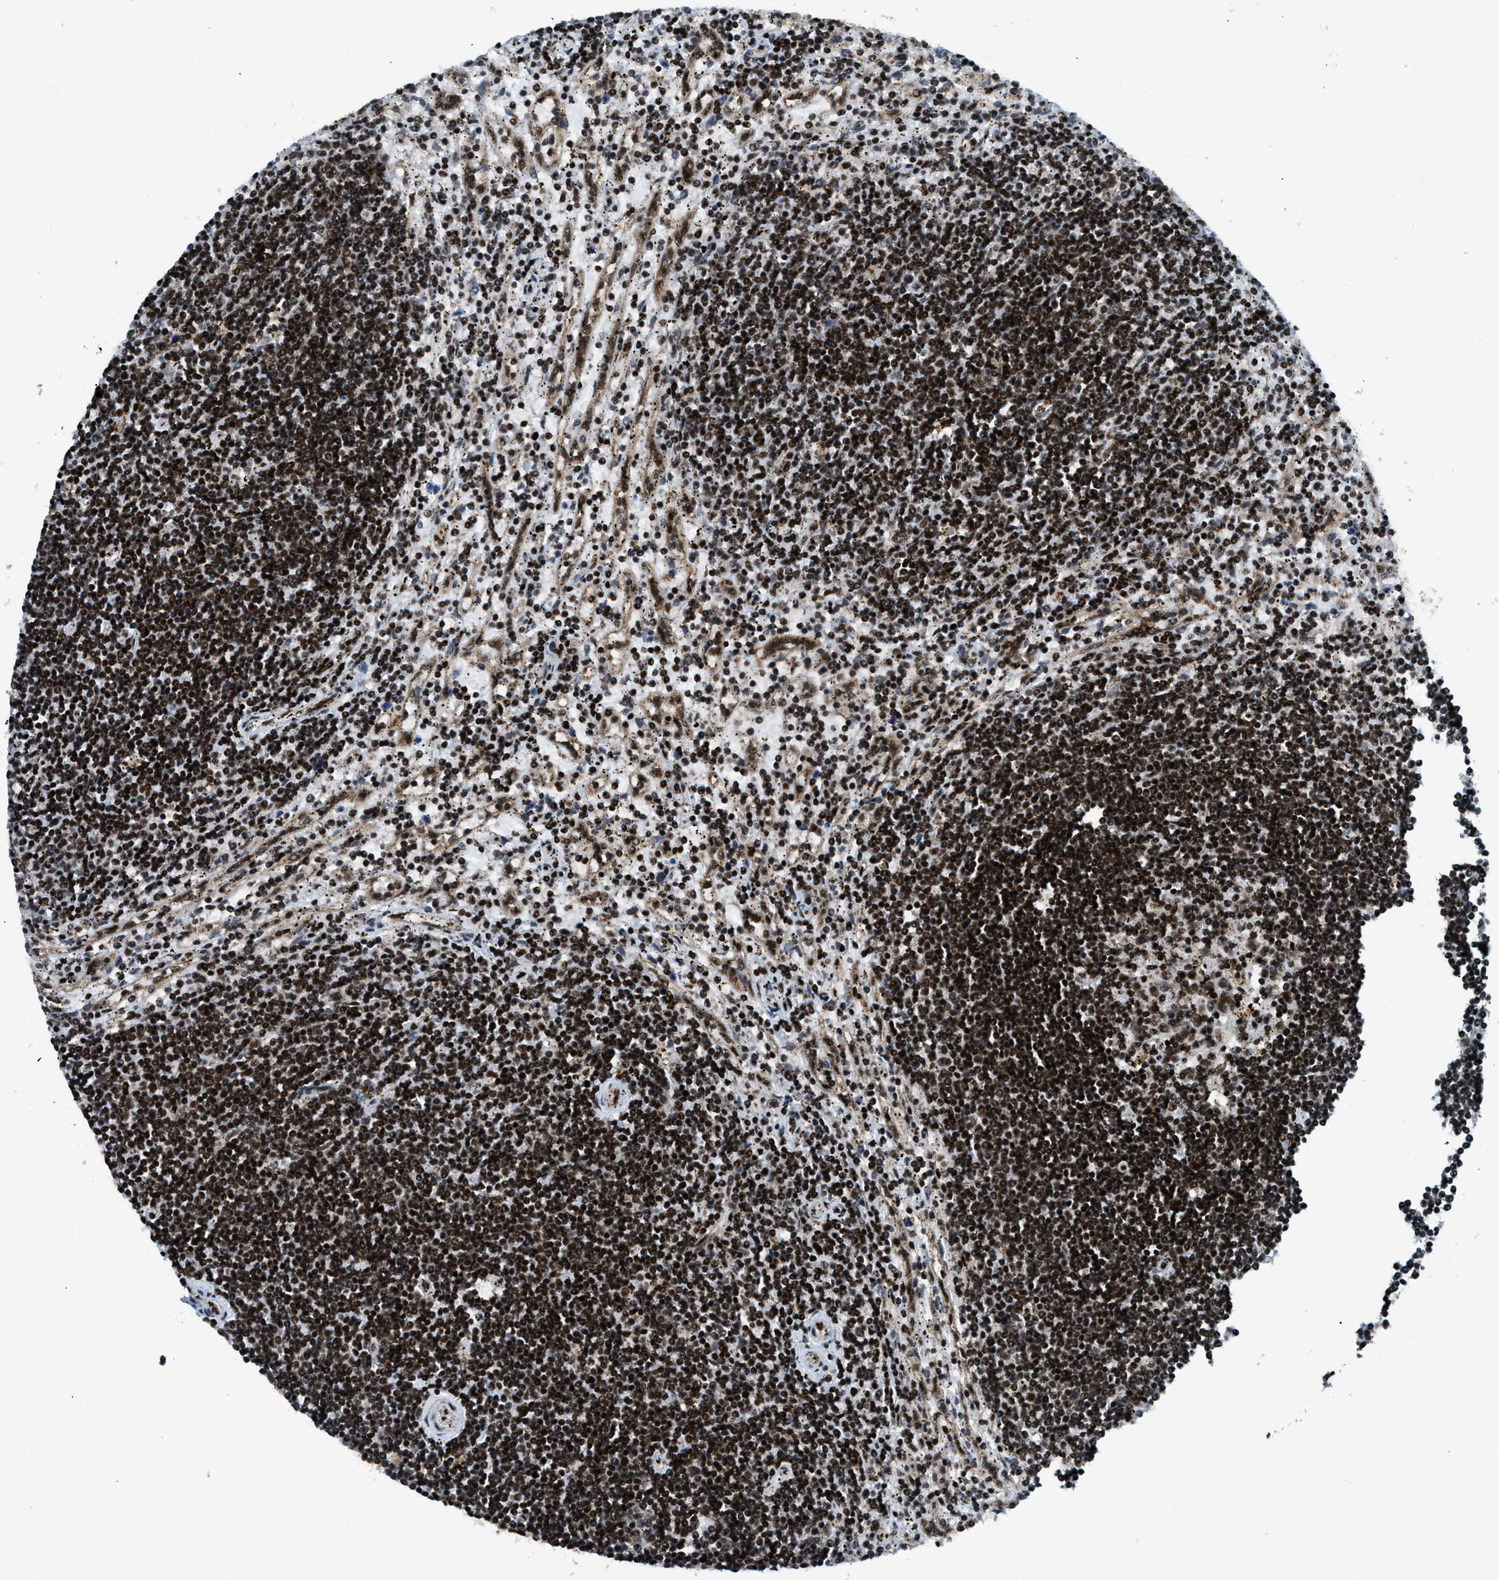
{"staining": {"intensity": "strong", "quantity": ">75%", "location": "nuclear"}, "tissue": "lymphoma", "cell_type": "Tumor cells", "image_type": "cancer", "snomed": [{"axis": "morphology", "description": "Malignant lymphoma, non-Hodgkin's type, Low grade"}, {"axis": "topography", "description": "Spleen"}], "caption": "Protein staining reveals strong nuclear staining in about >75% of tumor cells in malignant lymphoma, non-Hodgkin's type (low-grade).", "gene": "GABPB1", "patient": {"sex": "male", "age": 76}}